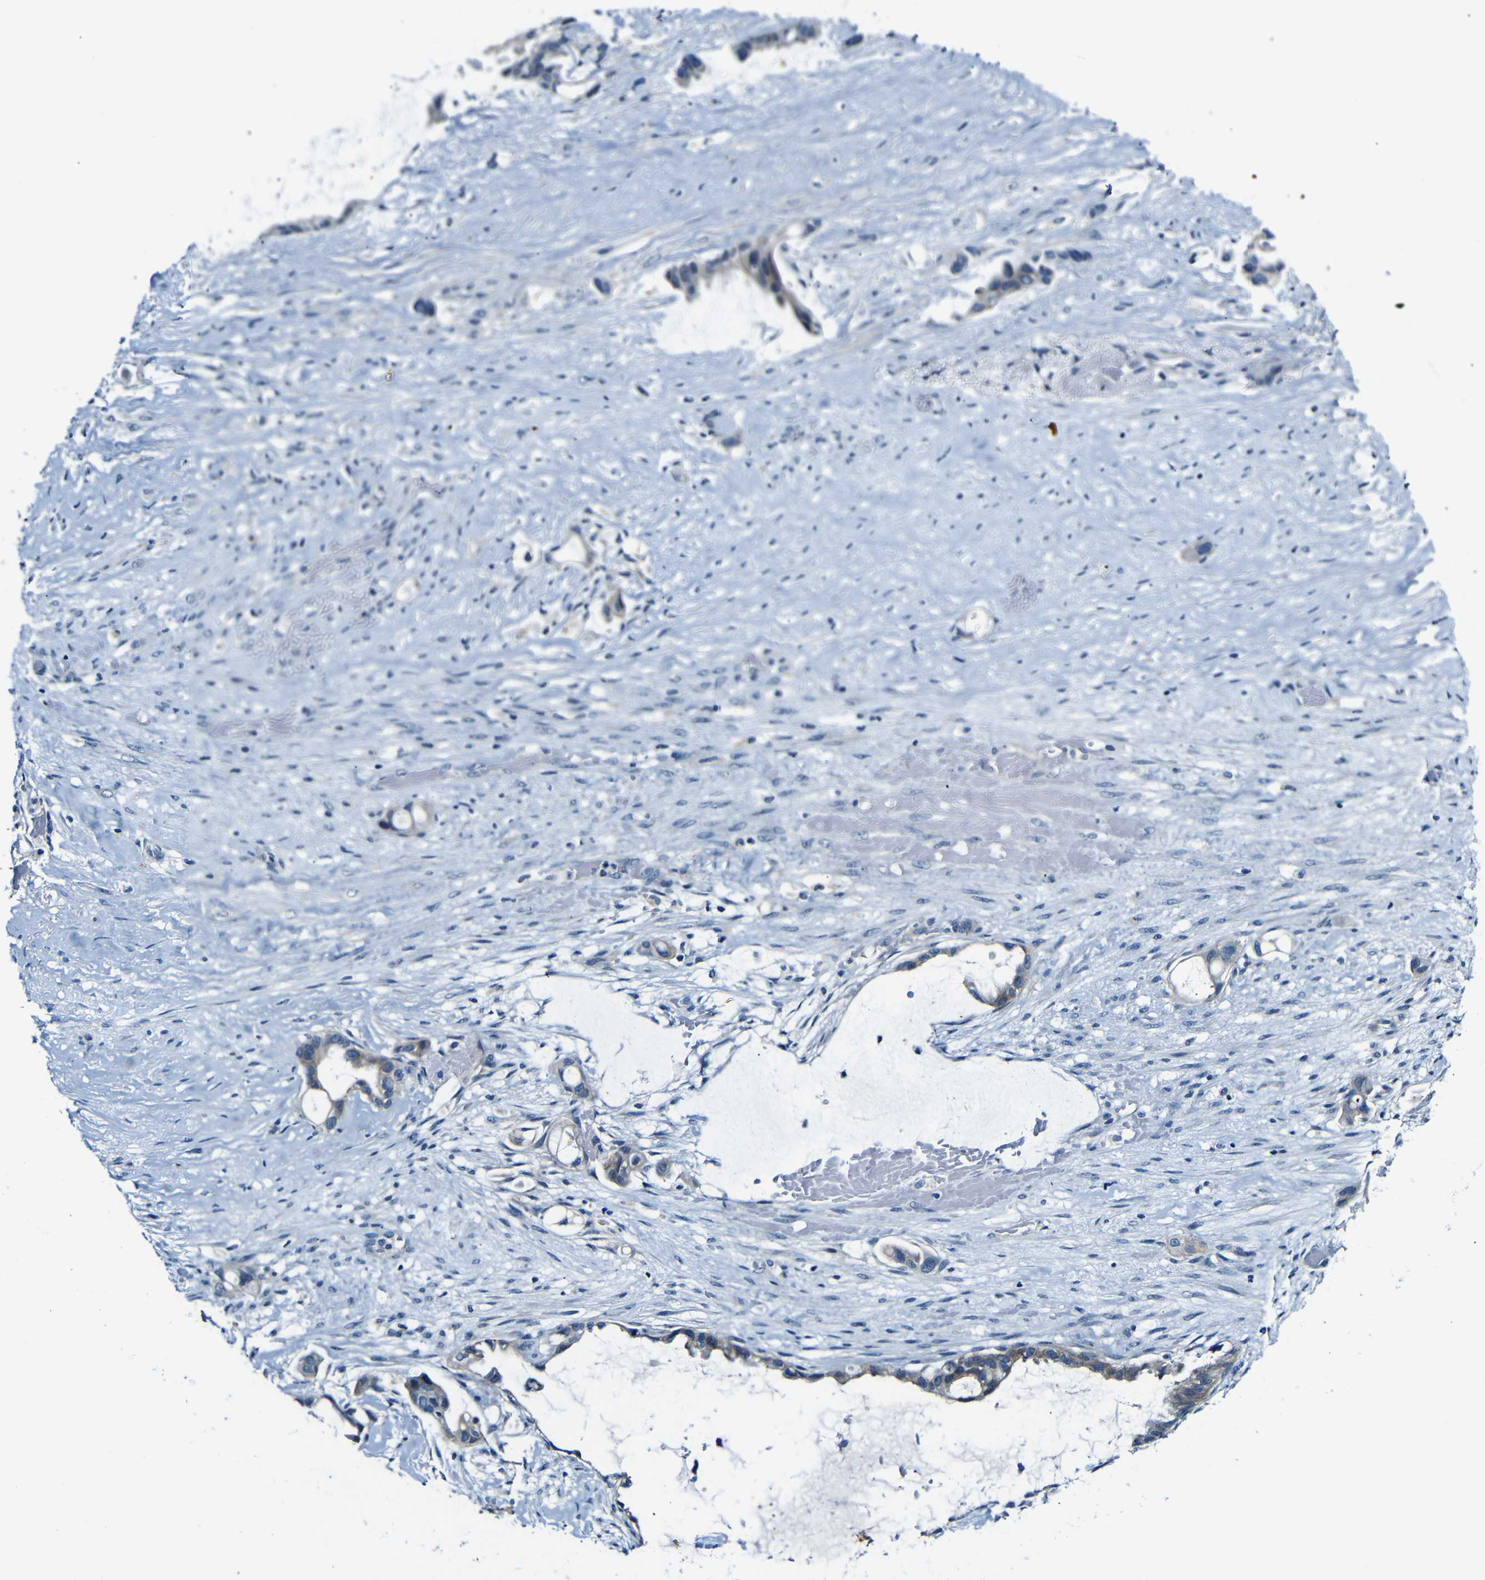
{"staining": {"intensity": "weak", "quantity": ">75%", "location": "cytoplasmic/membranous"}, "tissue": "liver cancer", "cell_type": "Tumor cells", "image_type": "cancer", "snomed": [{"axis": "morphology", "description": "Cholangiocarcinoma"}, {"axis": "topography", "description": "Liver"}], "caption": "IHC of human liver cancer displays low levels of weak cytoplasmic/membranous expression in about >75% of tumor cells.", "gene": "ANK3", "patient": {"sex": "female", "age": 65}}